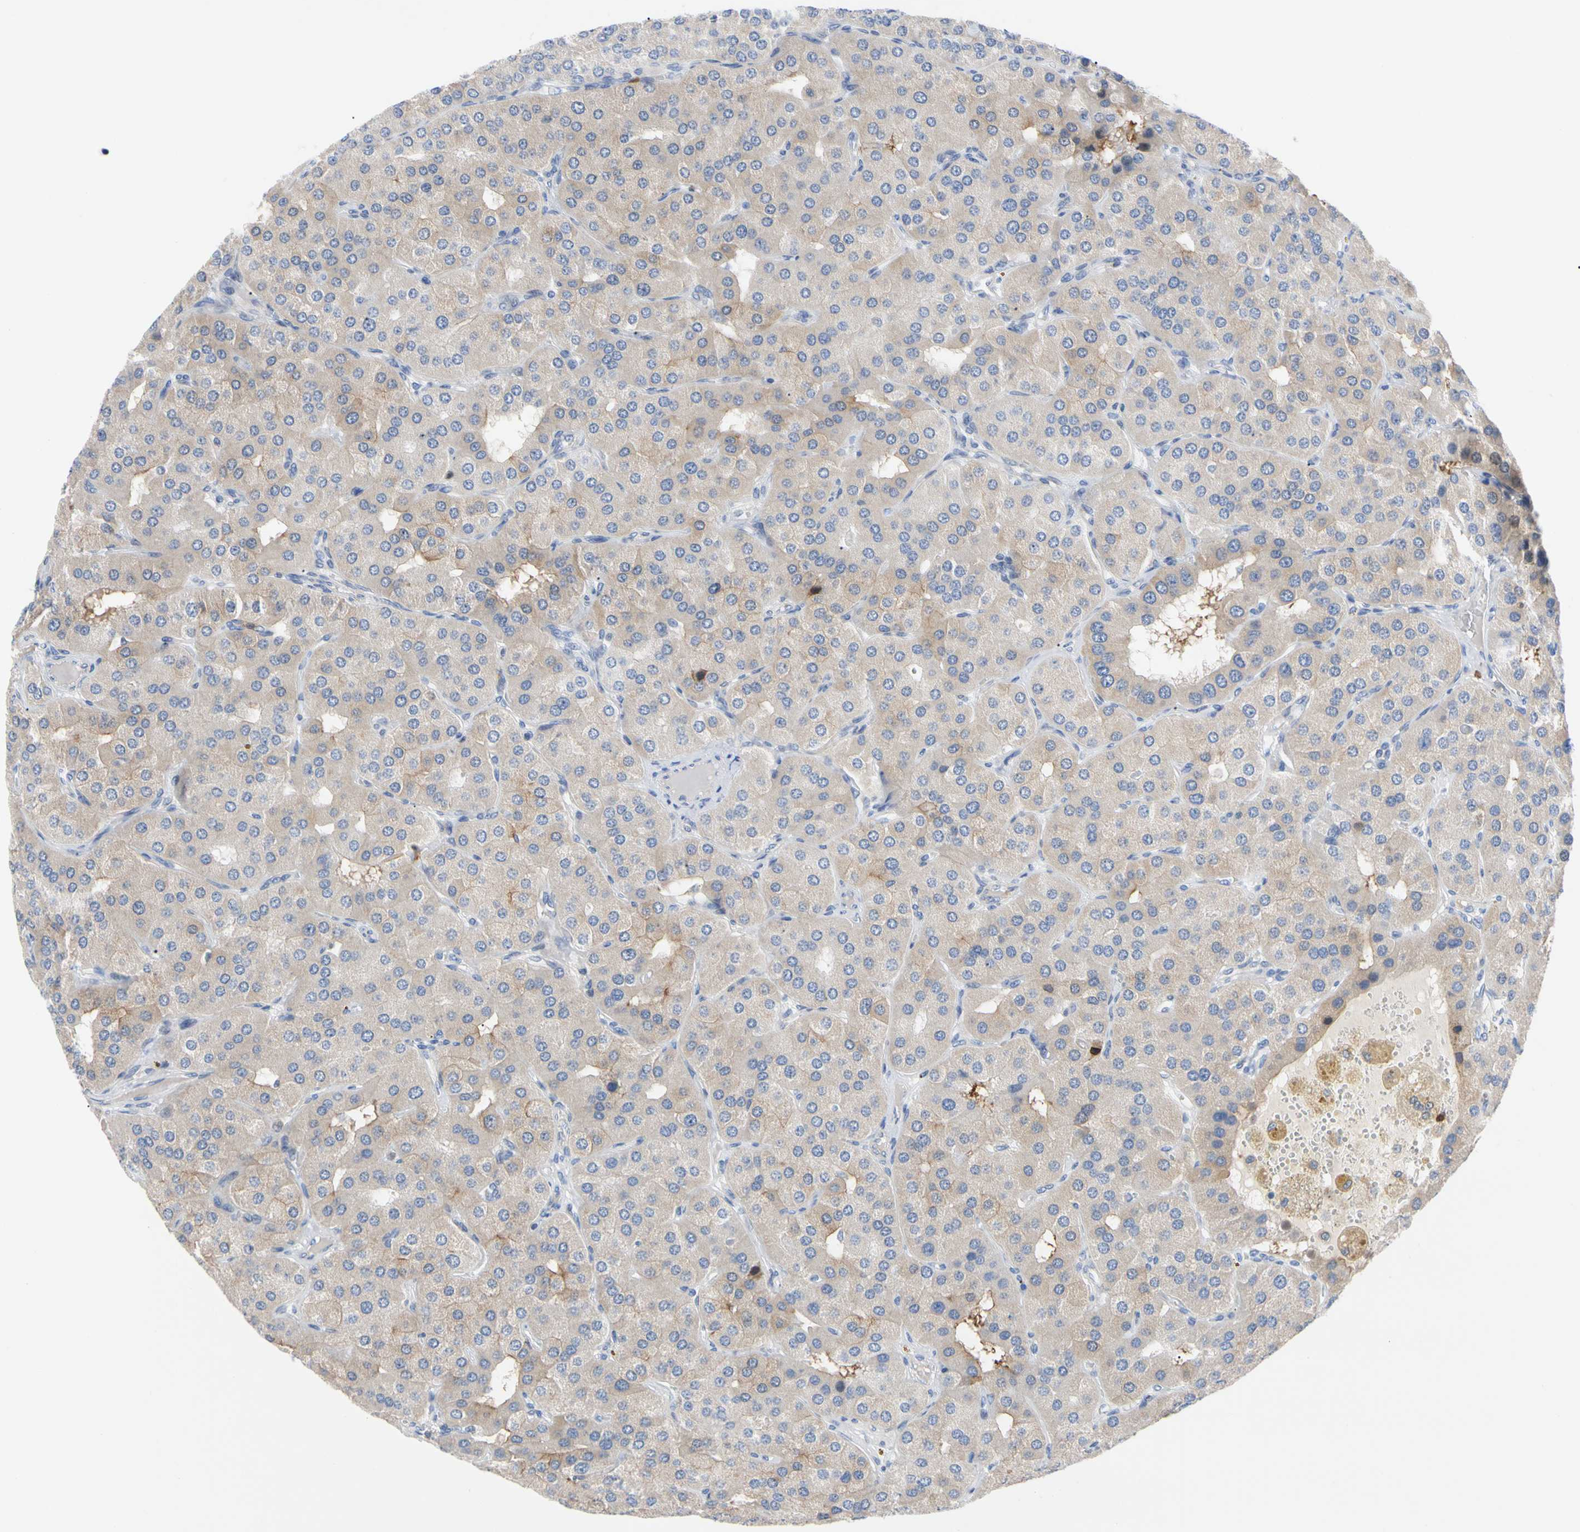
{"staining": {"intensity": "weak", "quantity": "25%-75%", "location": "cytoplasmic/membranous"}, "tissue": "parathyroid gland", "cell_type": "Glandular cells", "image_type": "normal", "snomed": [{"axis": "morphology", "description": "Normal tissue, NOS"}, {"axis": "morphology", "description": "Adenoma, NOS"}, {"axis": "topography", "description": "Parathyroid gland"}], "caption": "Immunohistochemistry (DAB) staining of normal human parathyroid gland displays weak cytoplasmic/membranous protein staining in about 25%-75% of glandular cells.", "gene": "MCL1", "patient": {"sex": "female", "age": 86}}